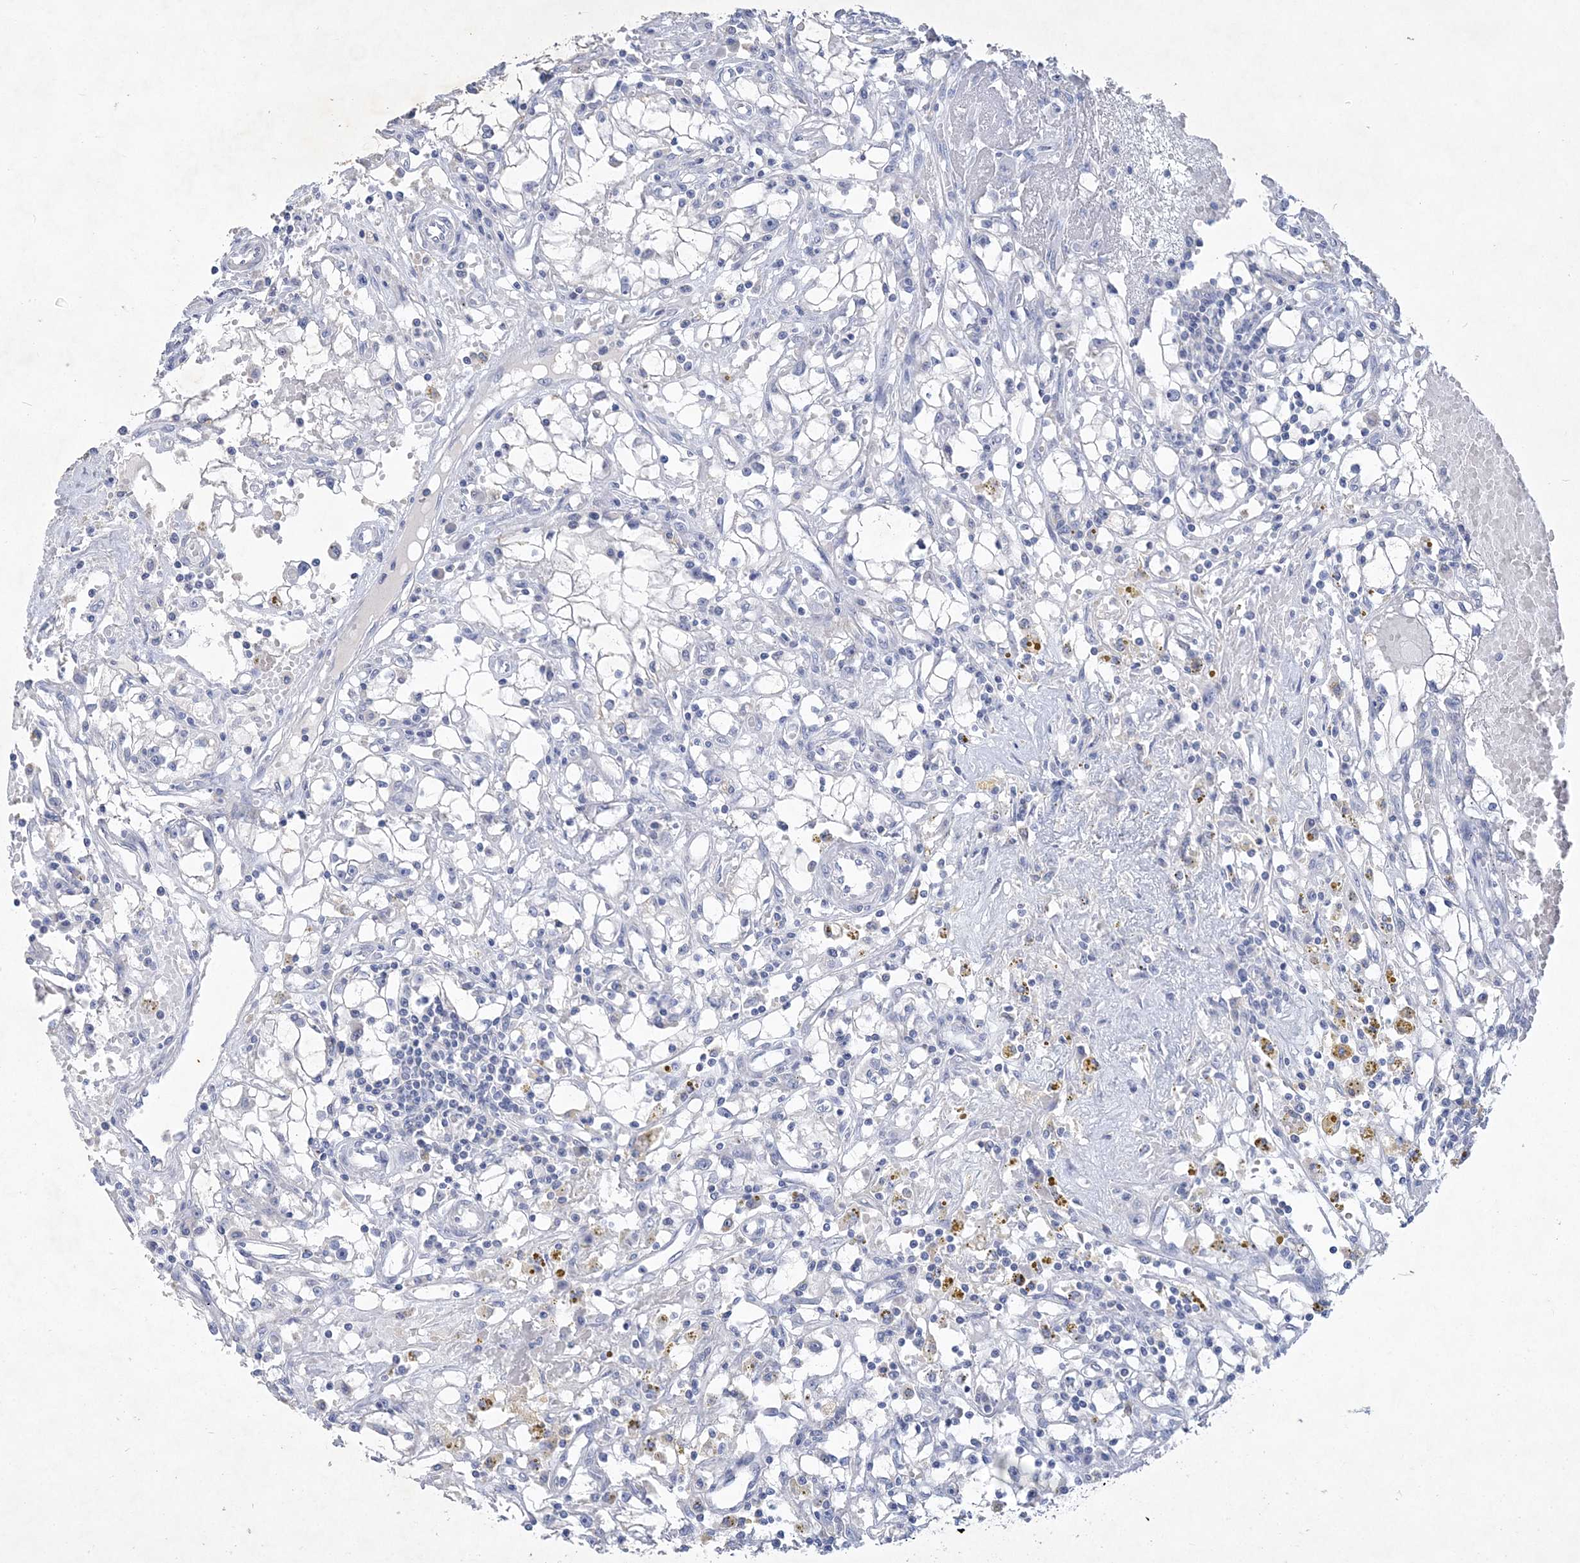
{"staining": {"intensity": "negative", "quantity": "none", "location": "none"}, "tissue": "renal cancer", "cell_type": "Tumor cells", "image_type": "cancer", "snomed": [{"axis": "morphology", "description": "Adenocarcinoma, NOS"}, {"axis": "topography", "description": "Kidney"}], "caption": "A micrograph of renal adenocarcinoma stained for a protein reveals no brown staining in tumor cells.", "gene": "COPS8", "patient": {"sex": "male", "age": 56}}